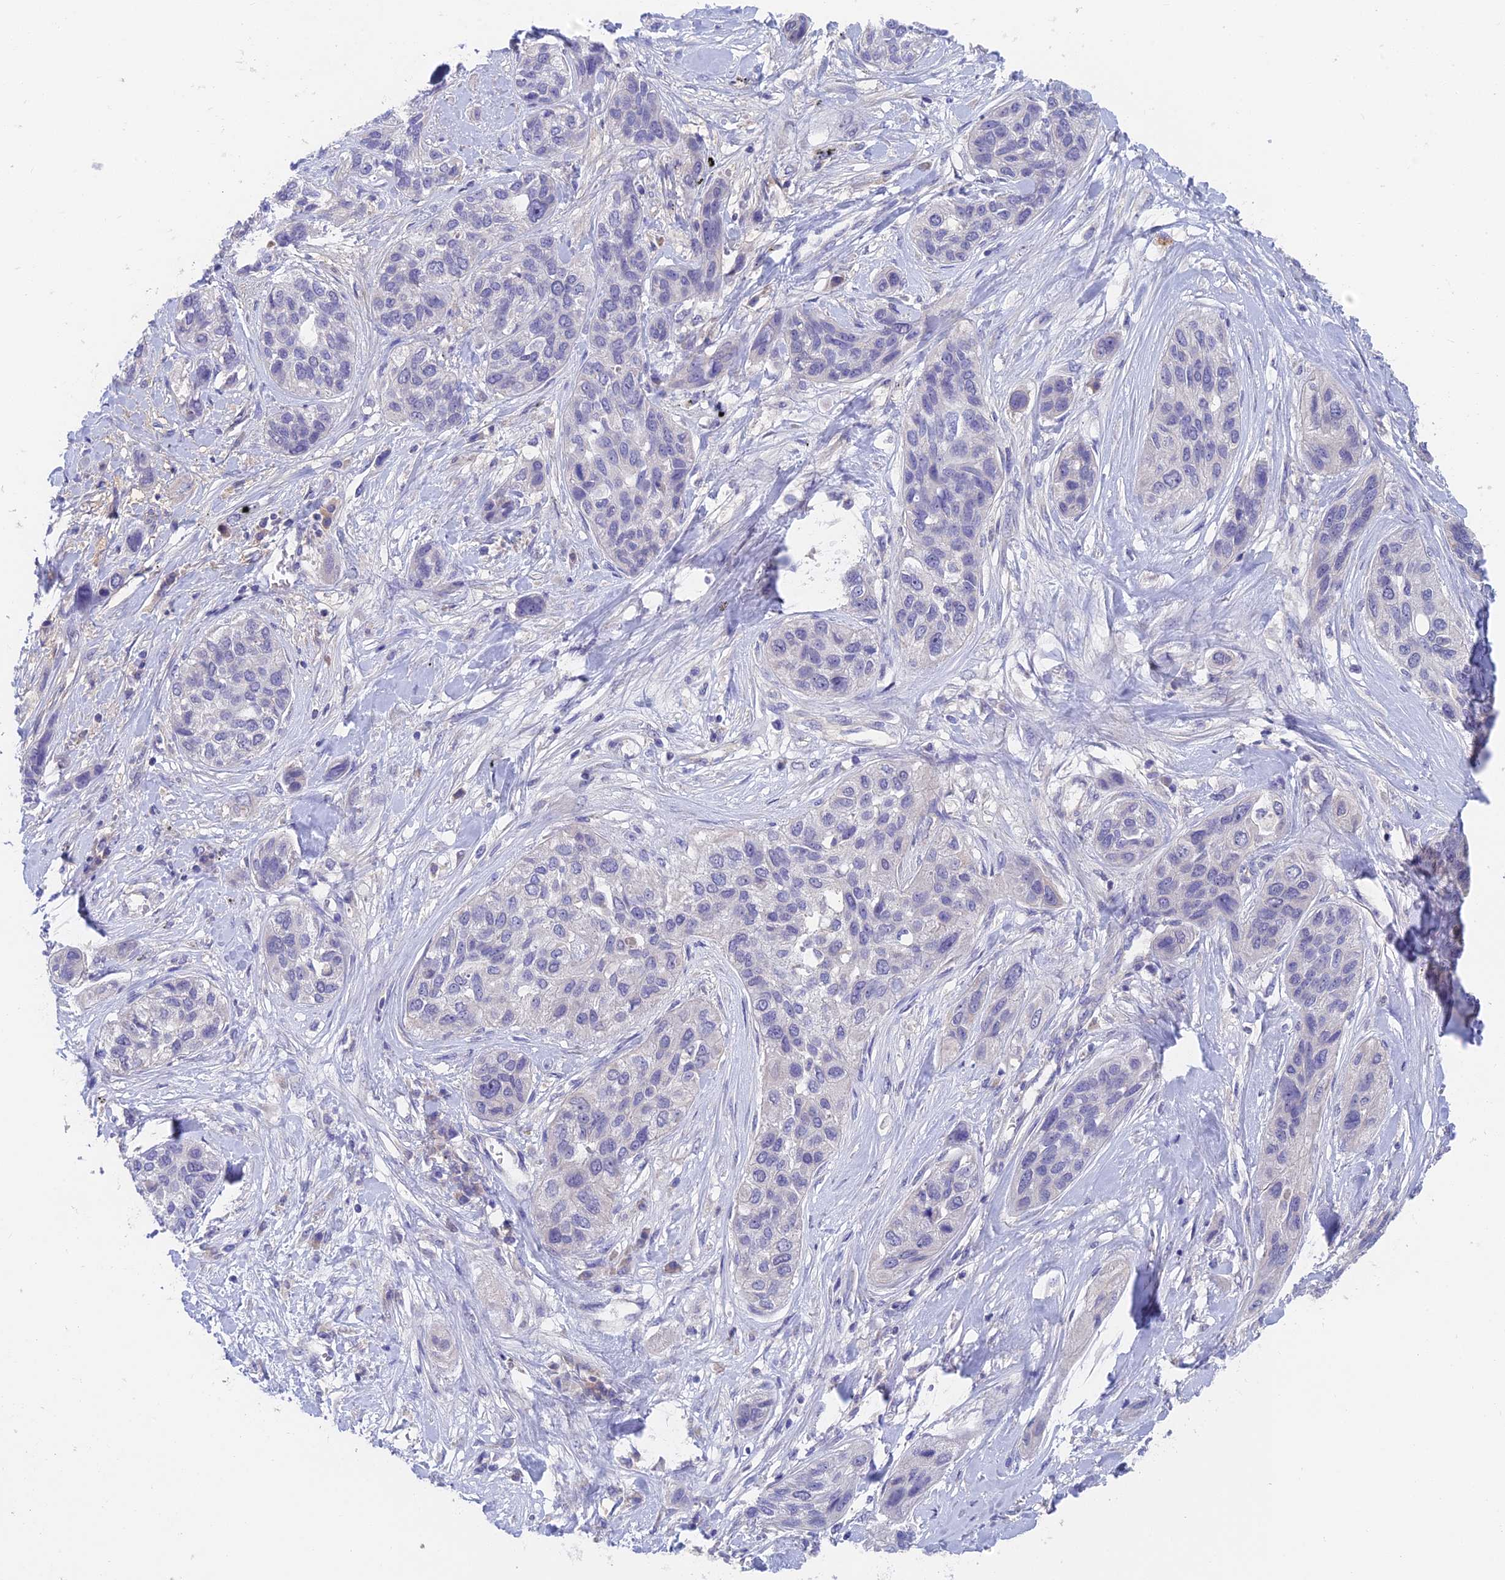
{"staining": {"intensity": "negative", "quantity": "none", "location": "none"}, "tissue": "lung cancer", "cell_type": "Tumor cells", "image_type": "cancer", "snomed": [{"axis": "morphology", "description": "Squamous cell carcinoma, NOS"}, {"axis": "topography", "description": "Lung"}], "caption": "High magnification brightfield microscopy of lung cancer stained with DAB (brown) and counterstained with hematoxylin (blue): tumor cells show no significant positivity.", "gene": "ADAMTS13", "patient": {"sex": "female", "age": 70}}